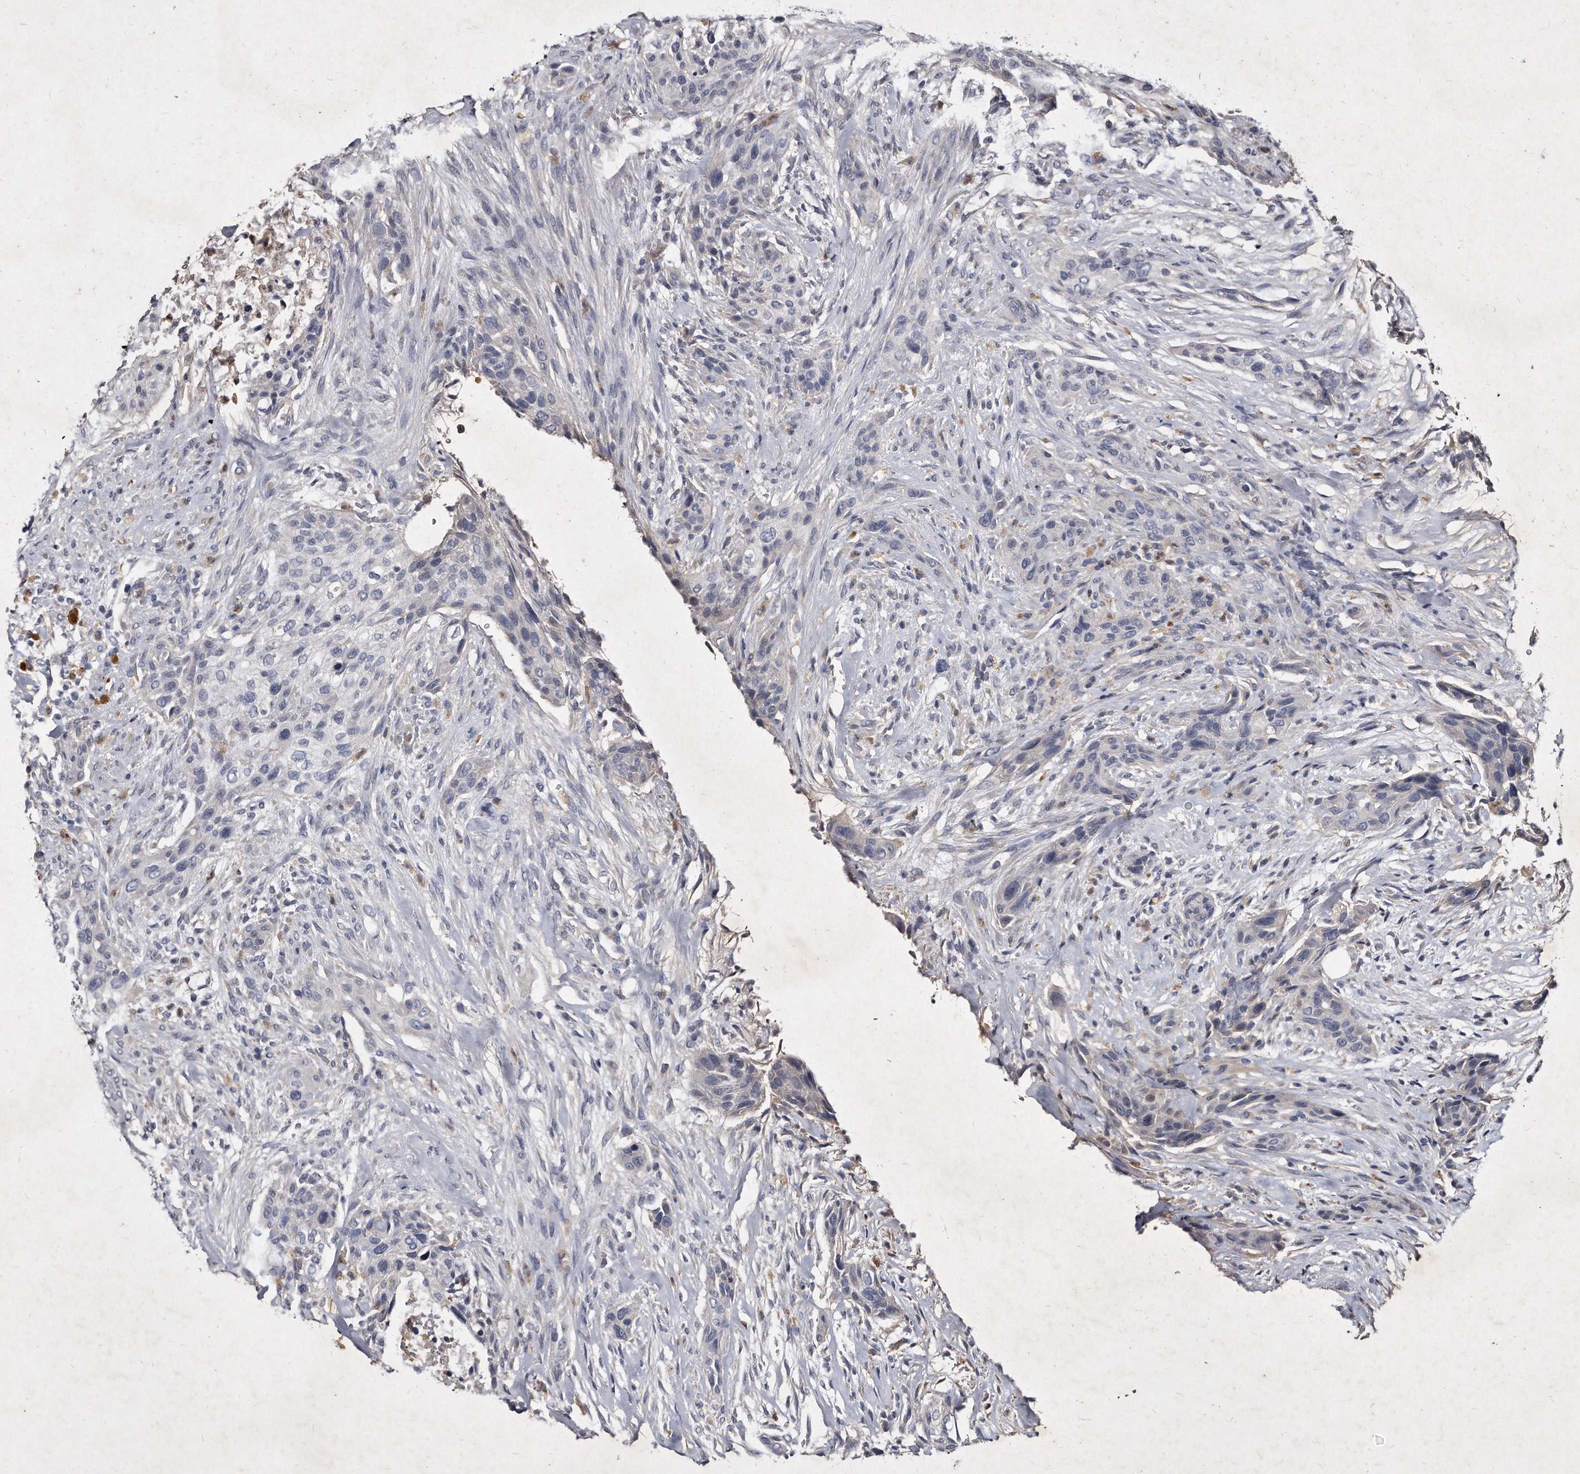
{"staining": {"intensity": "negative", "quantity": "none", "location": "none"}, "tissue": "urothelial cancer", "cell_type": "Tumor cells", "image_type": "cancer", "snomed": [{"axis": "morphology", "description": "Urothelial carcinoma, High grade"}, {"axis": "topography", "description": "Urinary bladder"}], "caption": "Tumor cells show no significant staining in urothelial cancer. (DAB (3,3'-diaminobenzidine) immunohistochemistry (IHC) visualized using brightfield microscopy, high magnification).", "gene": "KLHDC3", "patient": {"sex": "male", "age": 35}}